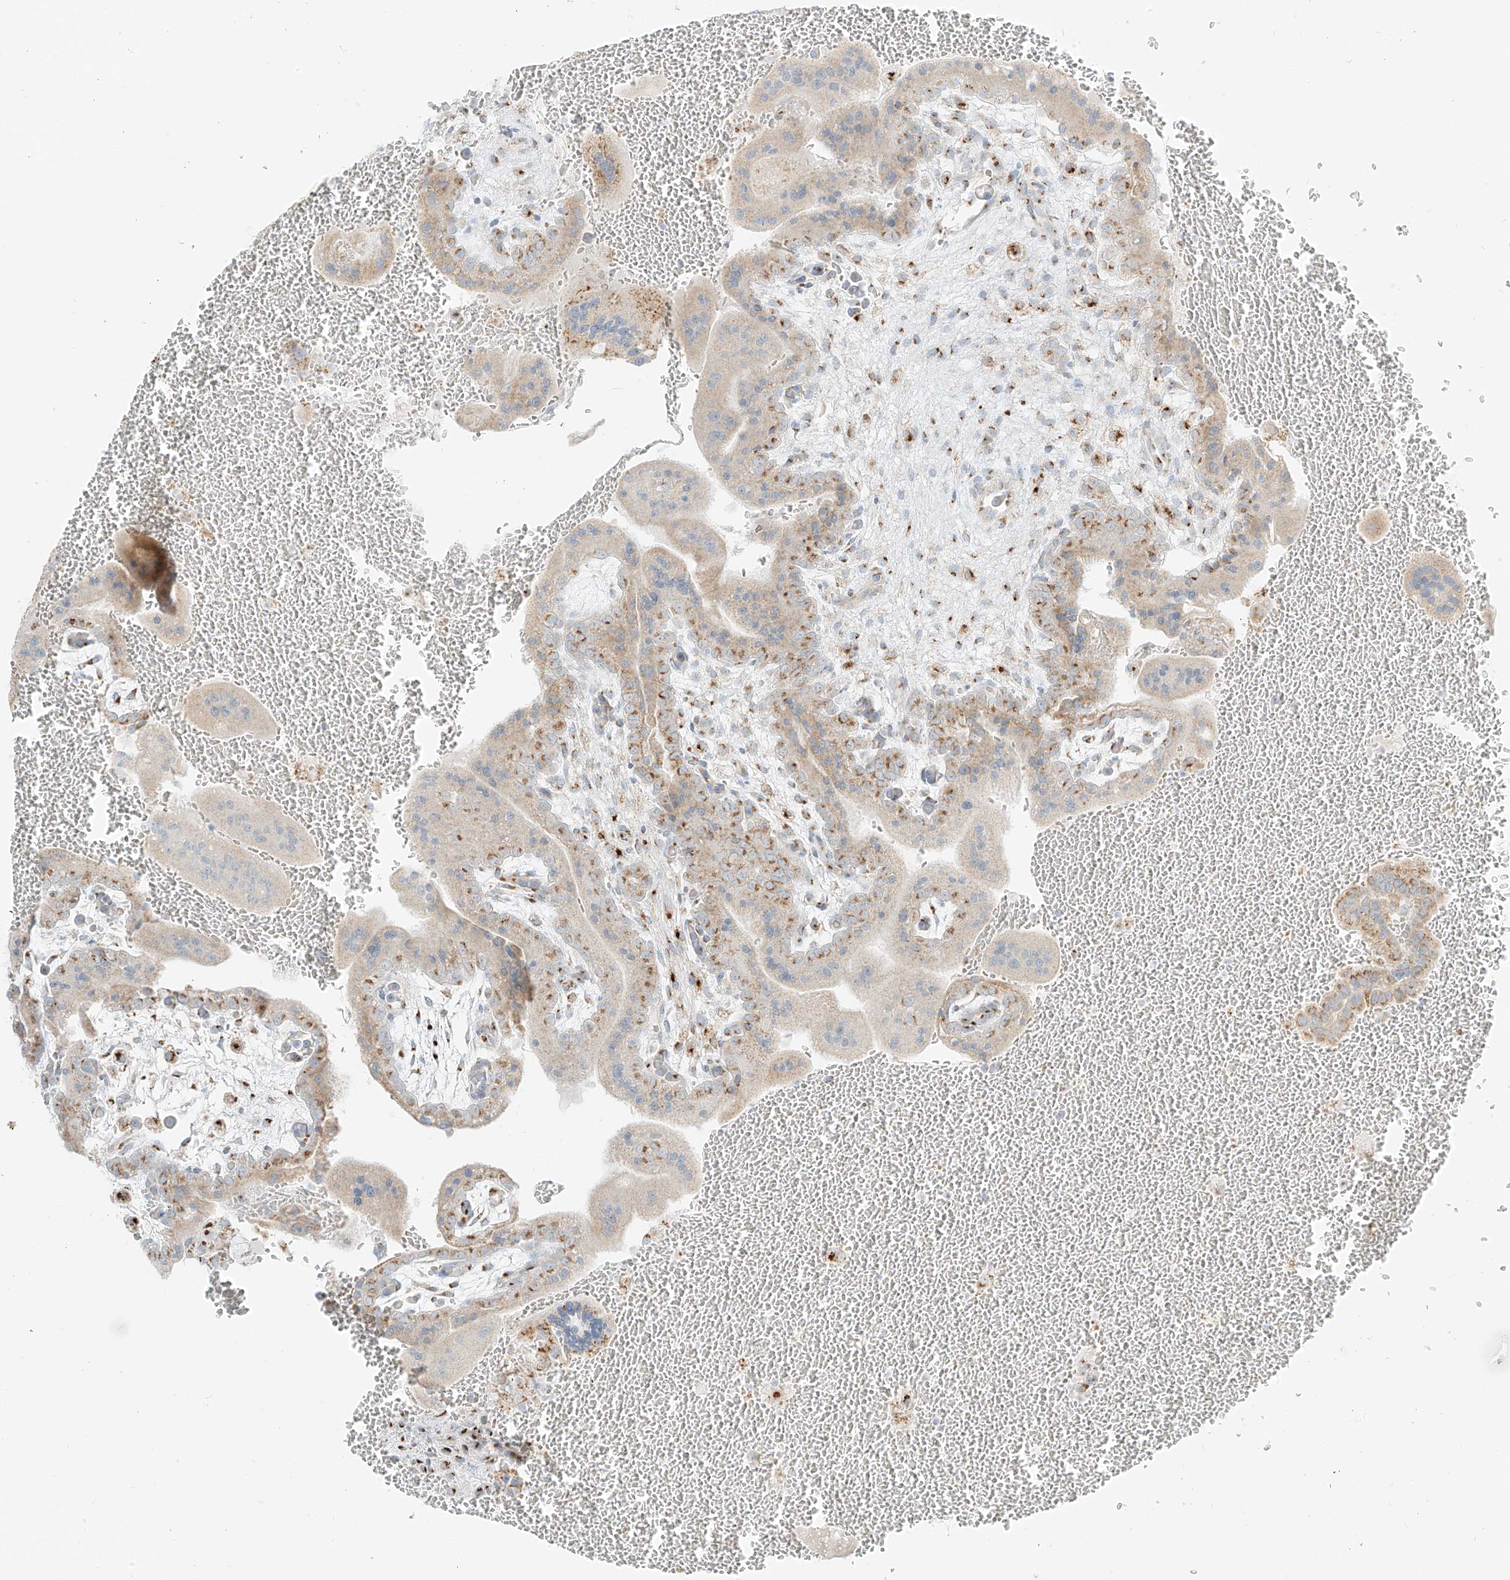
{"staining": {"intensity": "moderate", "quantity": "25%-75%", "location": "cytoplasmic/membranous"}, "tissue": "placenta", "cell_type": "Trophoblastic cells", "image_type": "normal", "snomed": [{"axis": "morphology", "description": "Normal tissue, NOS"}, {"axis": "topography", "description": "Placenta"}], "caption": "Brown immunohistochemical staining in benign human placenta displays moderate cytoplasmic/membranous staining in about 25%-75% of trophoblastic cells.", "gene": "TMEM87B", "patient": {"sex": "female", "age": 35}}